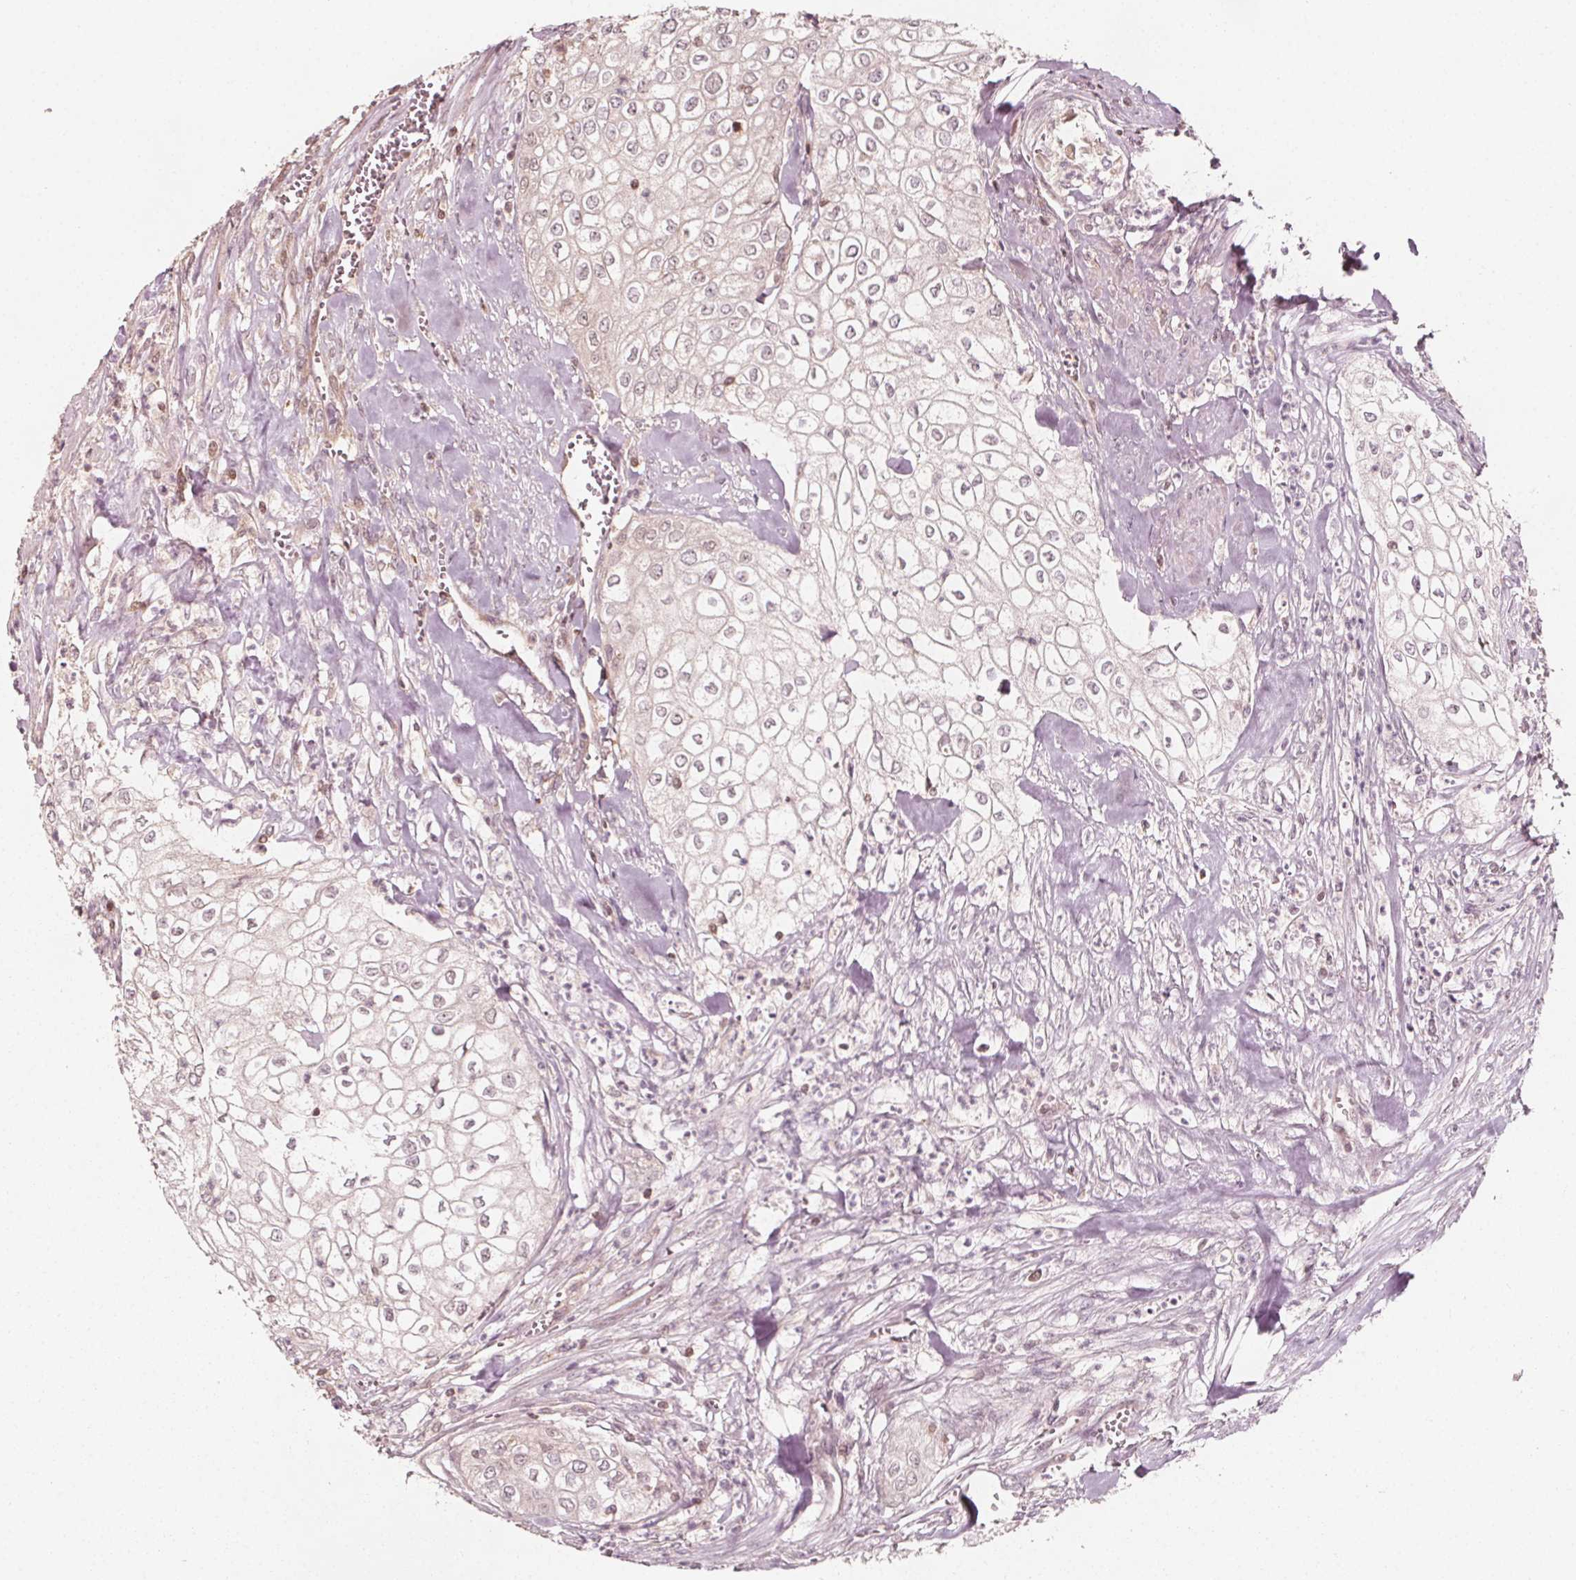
{"staining": {"intensity": "negative", "quantity": "none", "location": "none"}, "tissue": "urothelial cancer", "cell_type": "Tumor cells", "image_type": "cancer", "snomed": [{"axis": "morphology", "description": "Urothelial carcinoma, High grade"}, {"axis": "topography", "description": "Urinary bladder"}], "caption": "There is no significant expression in tumor cells of urothelial cancer. (DAB (3,3'-diaminobenzidine) IHC visualized using brightfield microscopy, high magnification).", "gene": "AIP", "patient": {"sex": "male", "age": 62}}